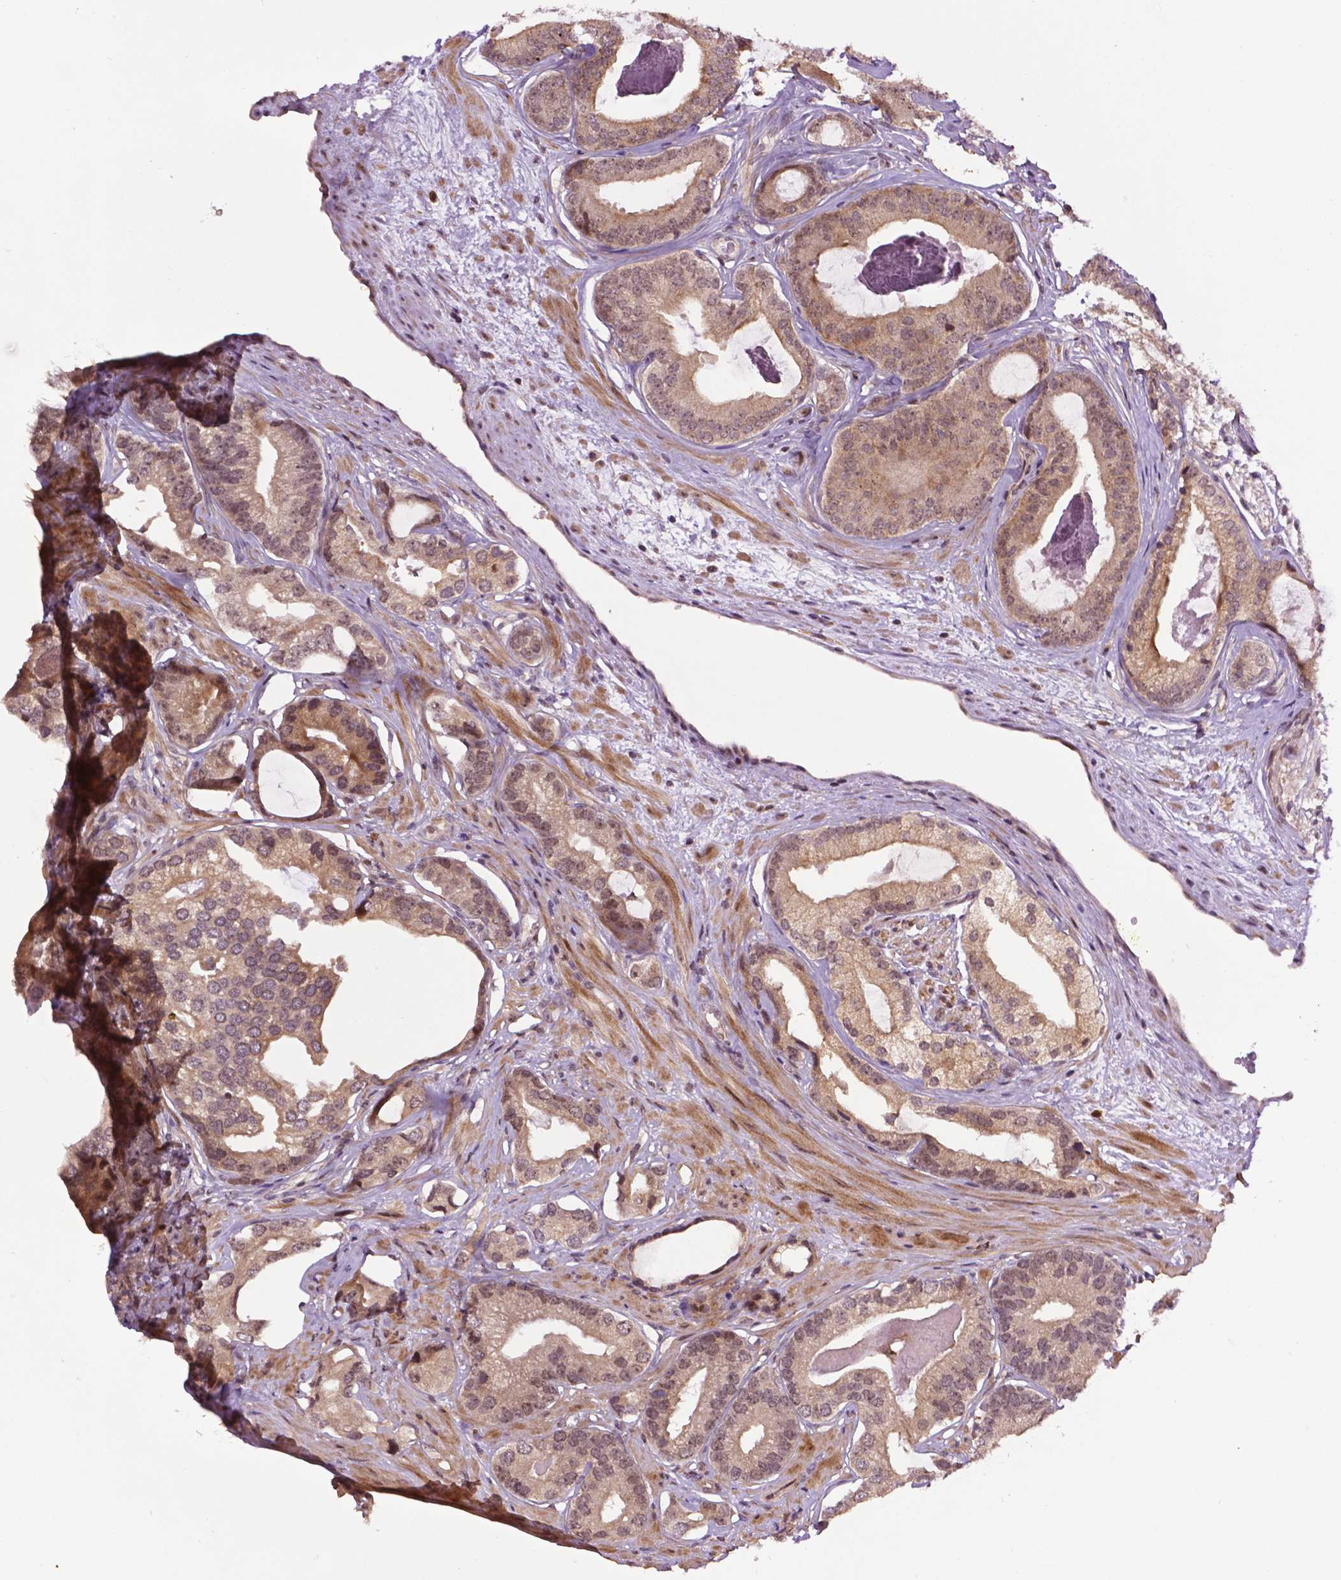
{"staining": {"intensity": "weak", "quantity": ">75%", "location": "cytoplasmic/membranous,nuclear"}, "tissue": "prostate cancer", "cell_type": "Tumor cells", "image_type": "cancer", "snomed": [{"axis": "morphology", "description": "Adenocarcinoma, Low grade"}, {"axis": "topography", "description": "Prostate"}], "caption": "Prostate cancer was stained to show a protein in brown. There is low levels of weak cytoplasmic/membranous and nuclear positivity in about >75% of tumor cells.", "gene": "TMX2", "patient": {"sex": "male", "age": 61}}